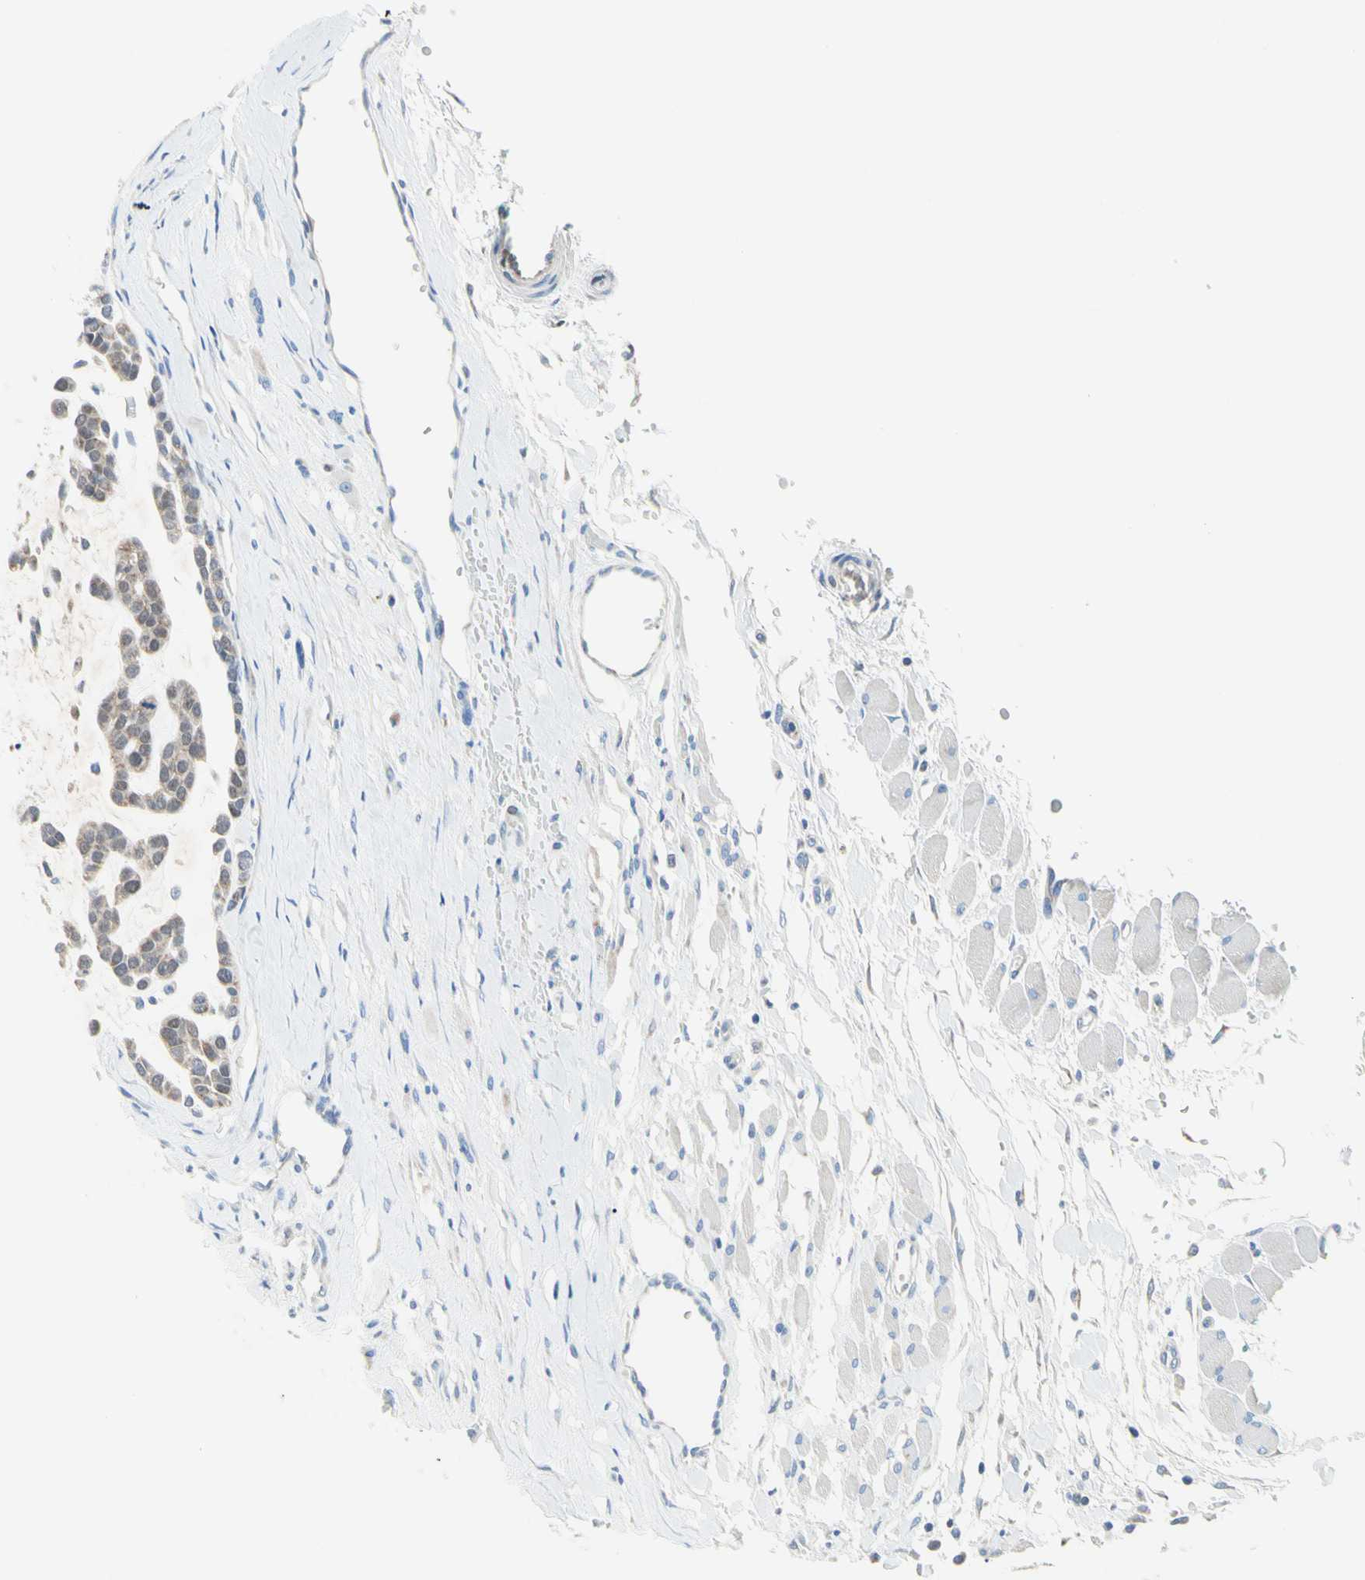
{"staining": {"intensity": "weak", "quantity": ">75%", "location": "cytoplasmic/membranous"}, "tissue": "head and neck cancer", "cell_type": "Tumor cells", "image_type": "cancer", "snomed": [{"axis": "morphology", "description": "Adenocarcinoma, NOS"}, {"axis": "morphology", "description": "Adenoma, NOS"}, {"axis": "topography", "description": "Head-Neck"}], "caption": "The image shows staining of adenocarcinoma (head and neck), revealing weak cytoplasmic/membranous protein positivity (brown color) within tumor cells.", "gene": "MFF", "patient": {"sex": "female", "age": 55}}